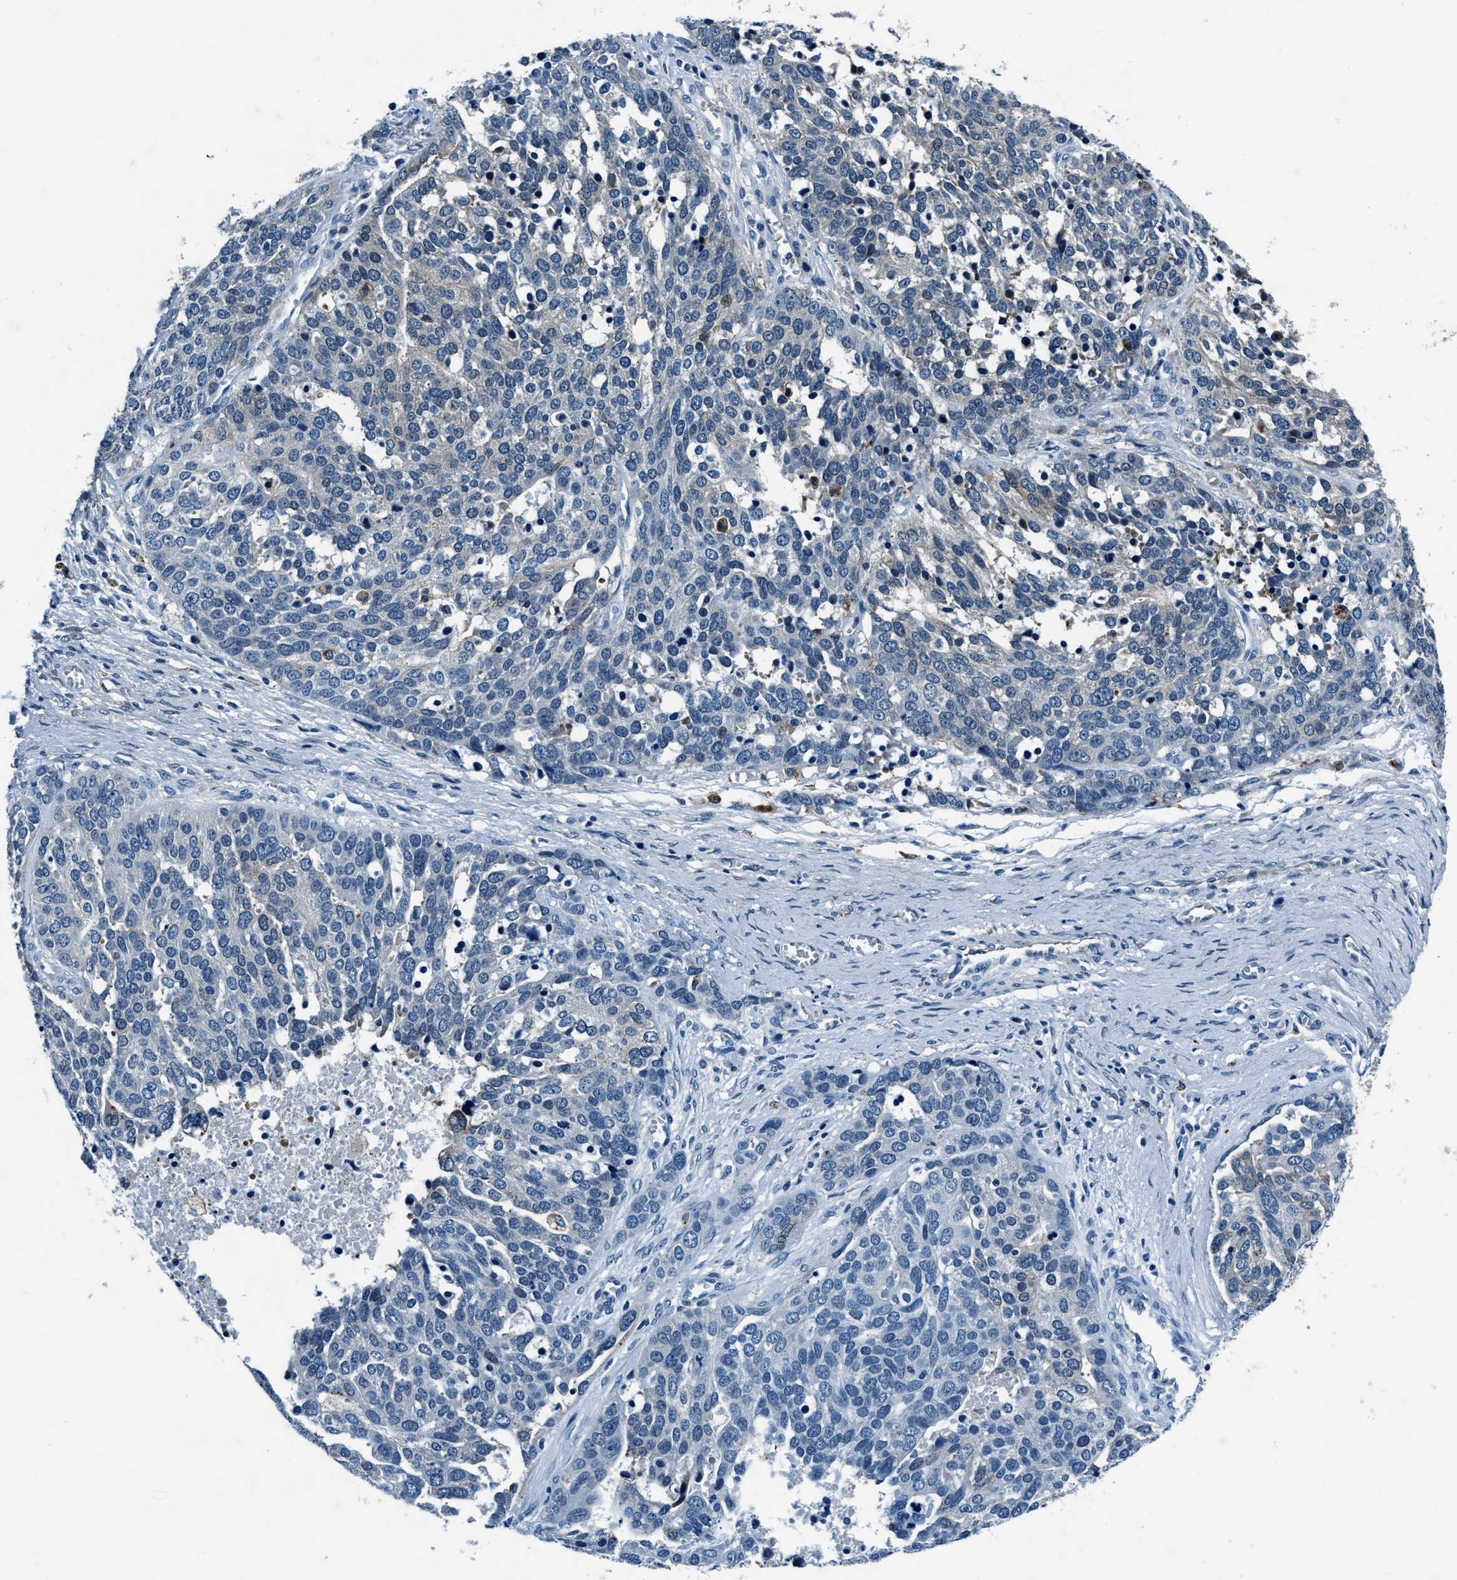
{"staining": {"intensity": "negative", "quantity": "none", "location": "none"}, "tissue": "ovarian cancer", "cell_type": "Tumor cells", "image_type": "cancer", "snomed": [{"axis": "morphology", "description": "Cystadenocarcinoma, serous, NOS"}, {"axis": "topography", "description": "Ovary"}], "caption": "The image demonstrates no staining of tumor cells in ovarian serous cystadenocarcinoma.", "gene": "PTPDC1", "patient": {"sex": "female", "age": 44}}